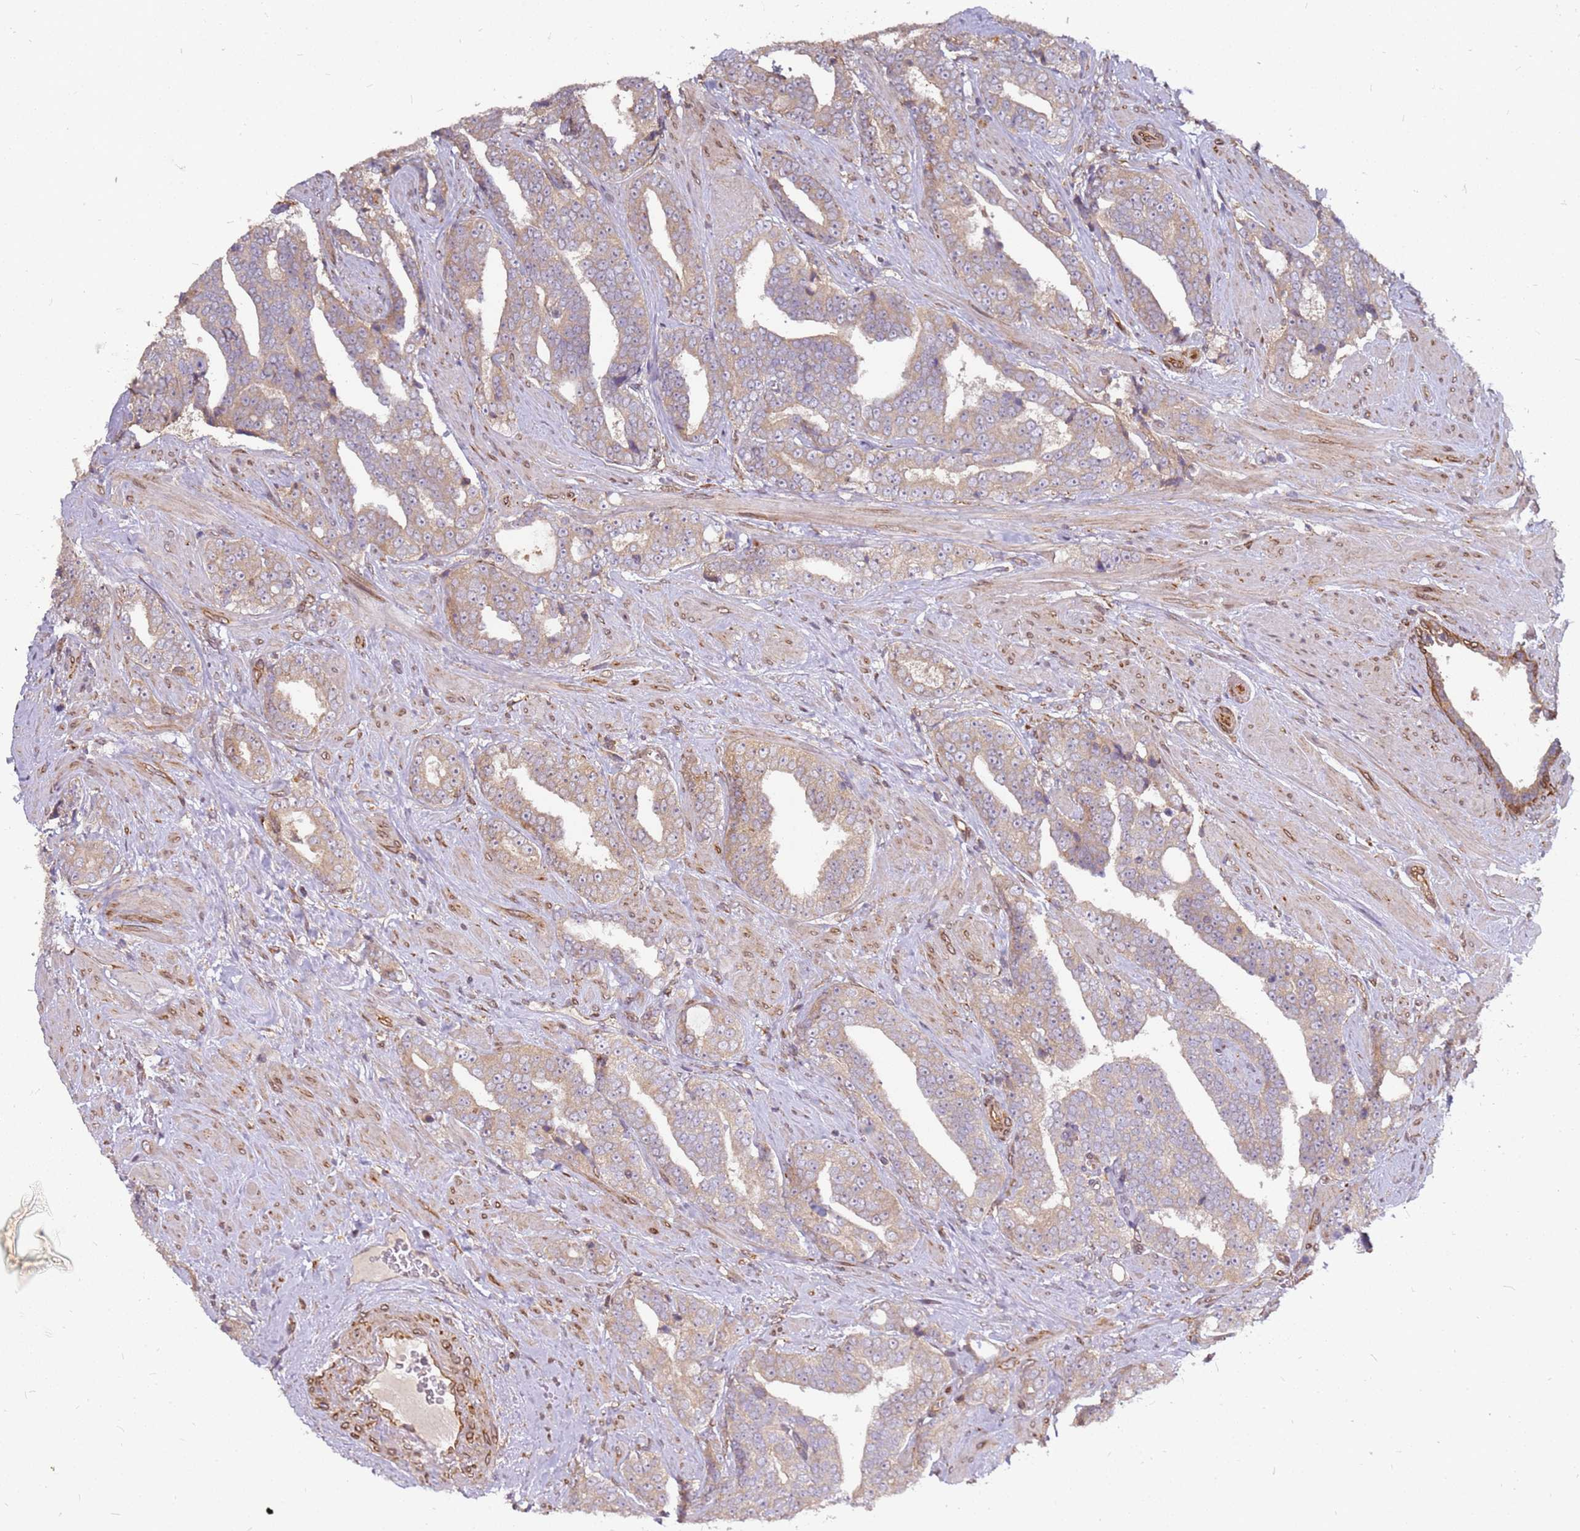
{"staining": {"intensity": "weak", "quantity": ">75%", "location": "cytoplasmic/membranous"}, "tissue": "prostate cancer", "cell_type": "Tumor cells", "image_type": "cancer", "snomed": [{"axis": "morphology", "description": "Adenocarcinoma, High grade"}, {"axis": "topography", "description": "Prostate"}], "caption": "Prostate cancer tissue reveals weak cytoplasmic/membranous expression in about >75% of tumor cells, visualized by immunohistochemistry.", "gene": "NUDT14", "patient": {"sex": "male", "age": 67}}